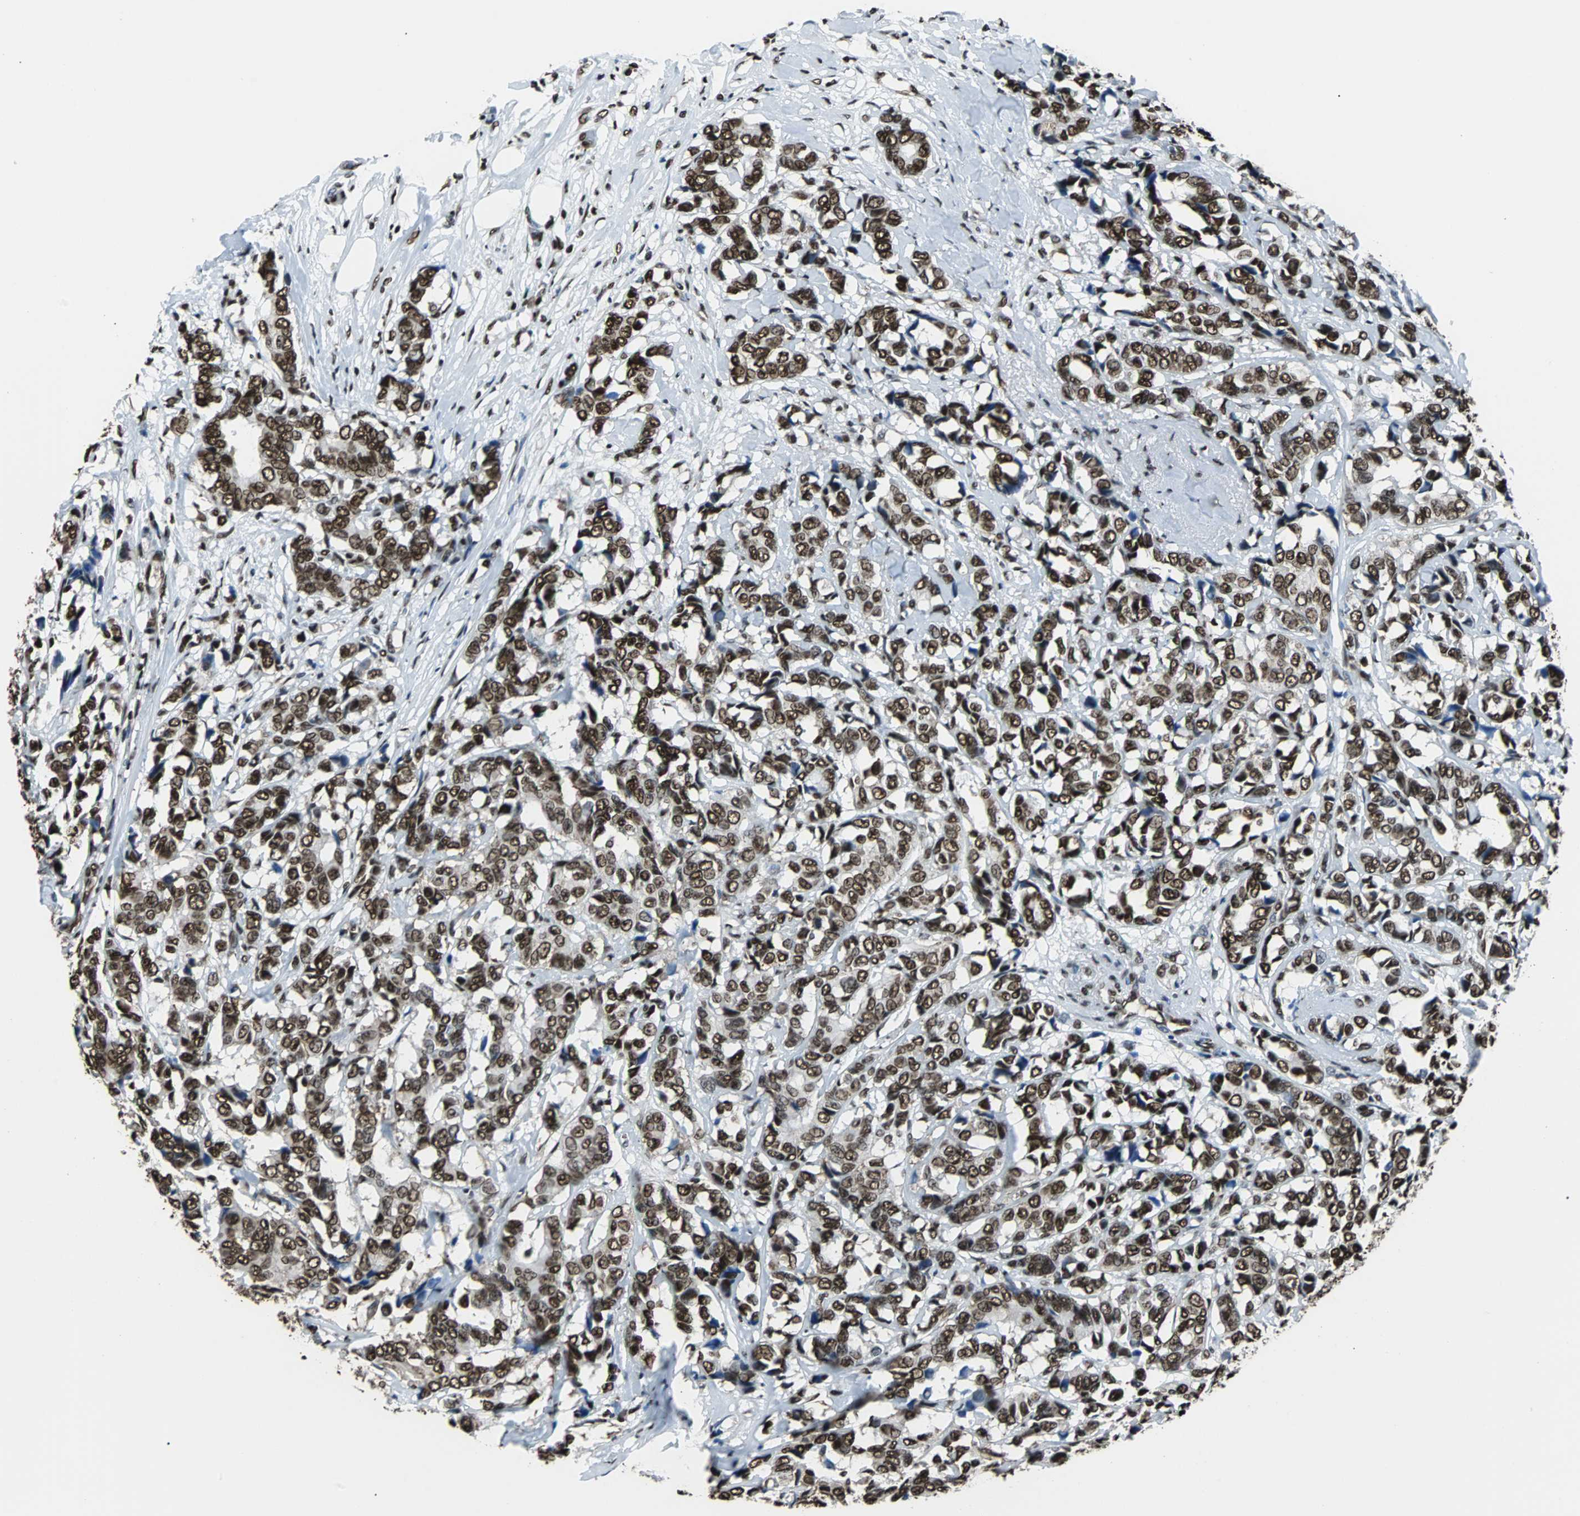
{"staining": {"intensity": "strong", "quantity": ">75%", "location": "nuclear"}, "tissue": "breast cancer", "cell_type": "Tumor cells", "image_type": "cancer", "snomed": [{"axis": "morphology", "description": "Duct carcinoma"}, {"axis": "topography", "description": "Breast"}], "caption": "Immunohistochemical staining of breast cancer (infiltrating ductal carcinoma) shows high levels of strong nuclear expression in about >75% of tumor cells.", "gene": "FUBP1", "patient": {"sex": "female", "age": 87}}